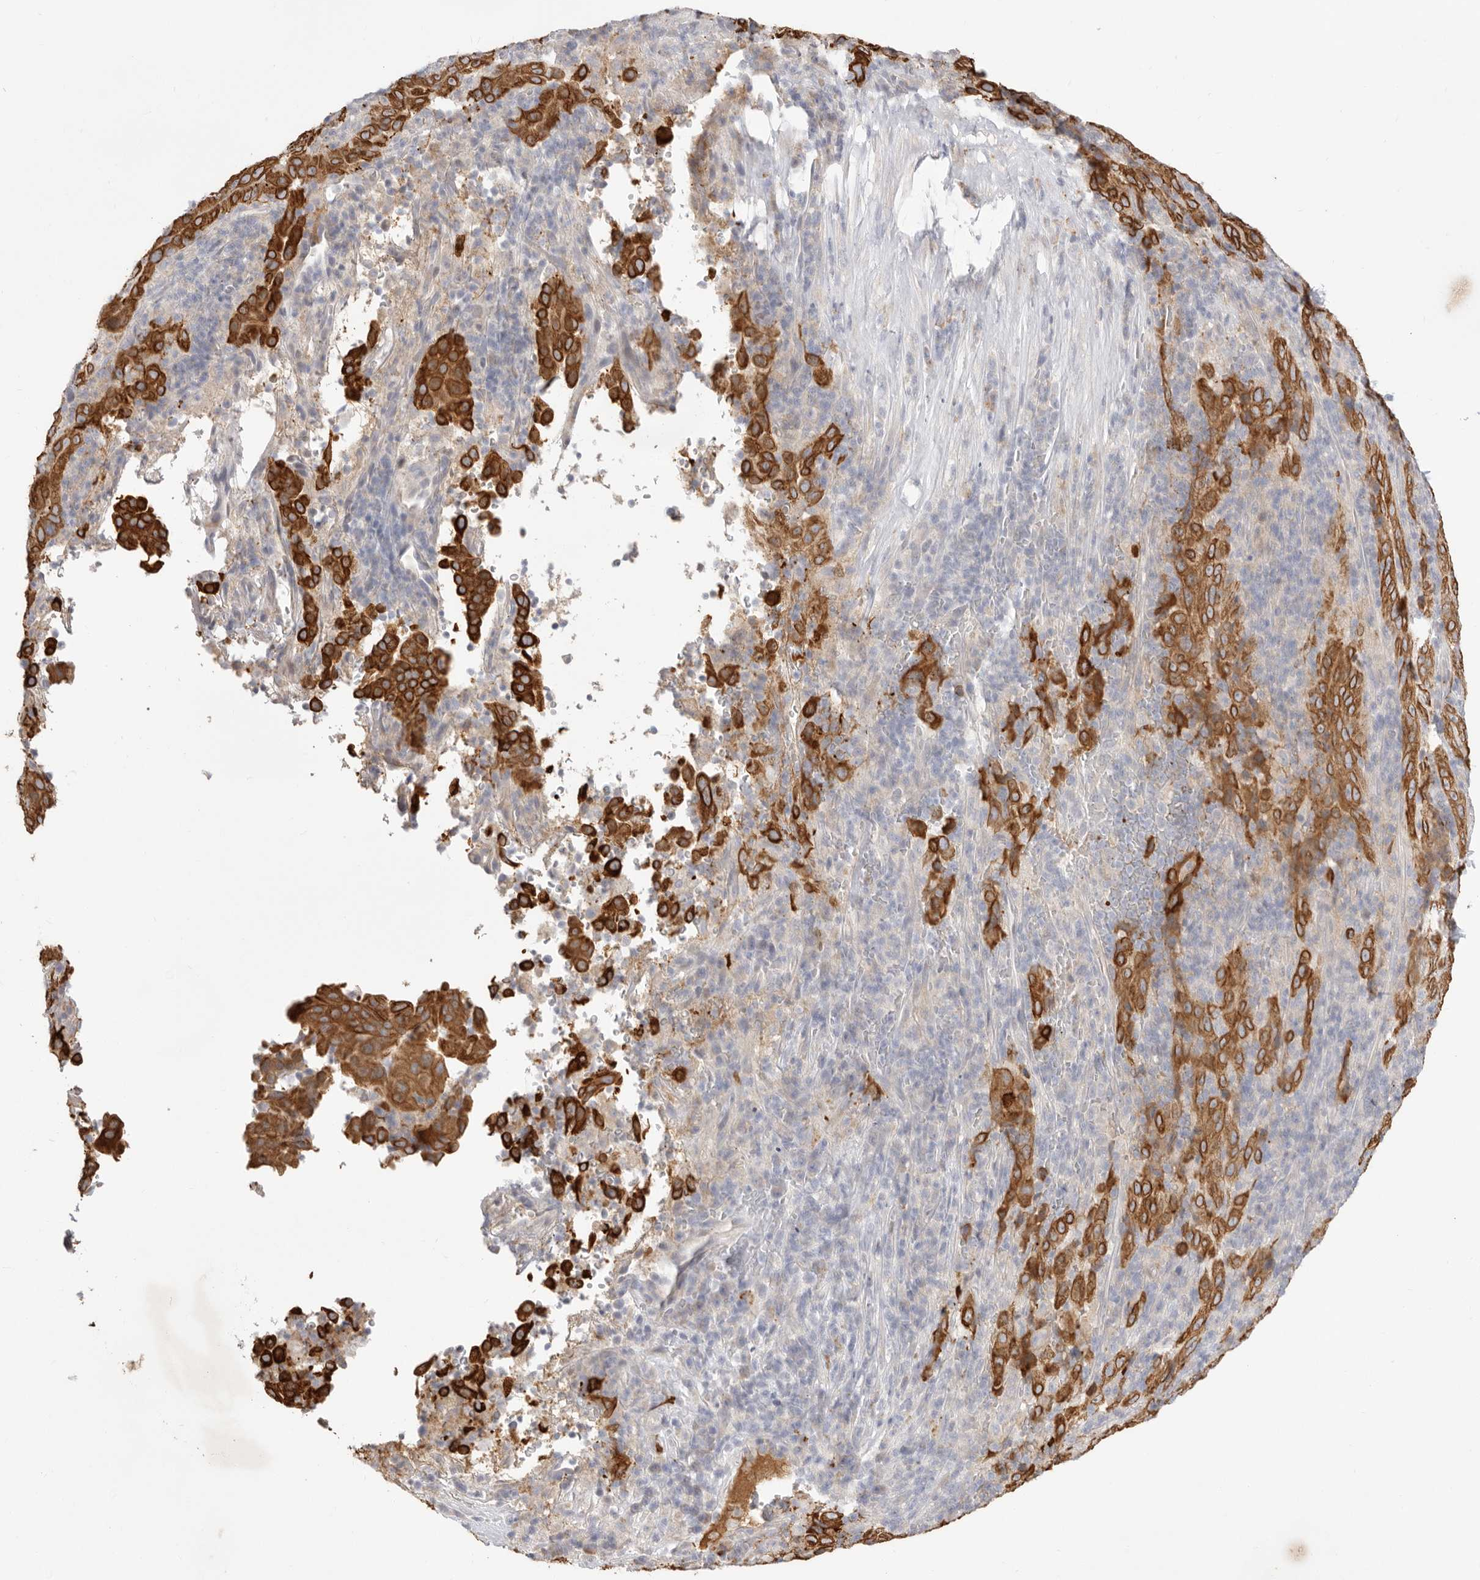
{"staining": {"intensity": "strong", "quantity": ">75%", "location": "cytoplasmic/membranous"}, "tissue": "pancreatic cancer", "cell_type": "Tumor cells", "image_type": "cancer", "snomed": [{"axis": "morphology", "description": "Adenocarcinoma, NOS"}, {"axis": "topography", "description": "Pancreas"}], "caption": "Human pancreatic adenocarcinoma stained for a protein (brown) exhibits strong cytoplasmic/membranous positive positivity in approximately >75% of tumor cells.", "gene": "USH1C", "patient": {"sex": "male", "age": 63}}